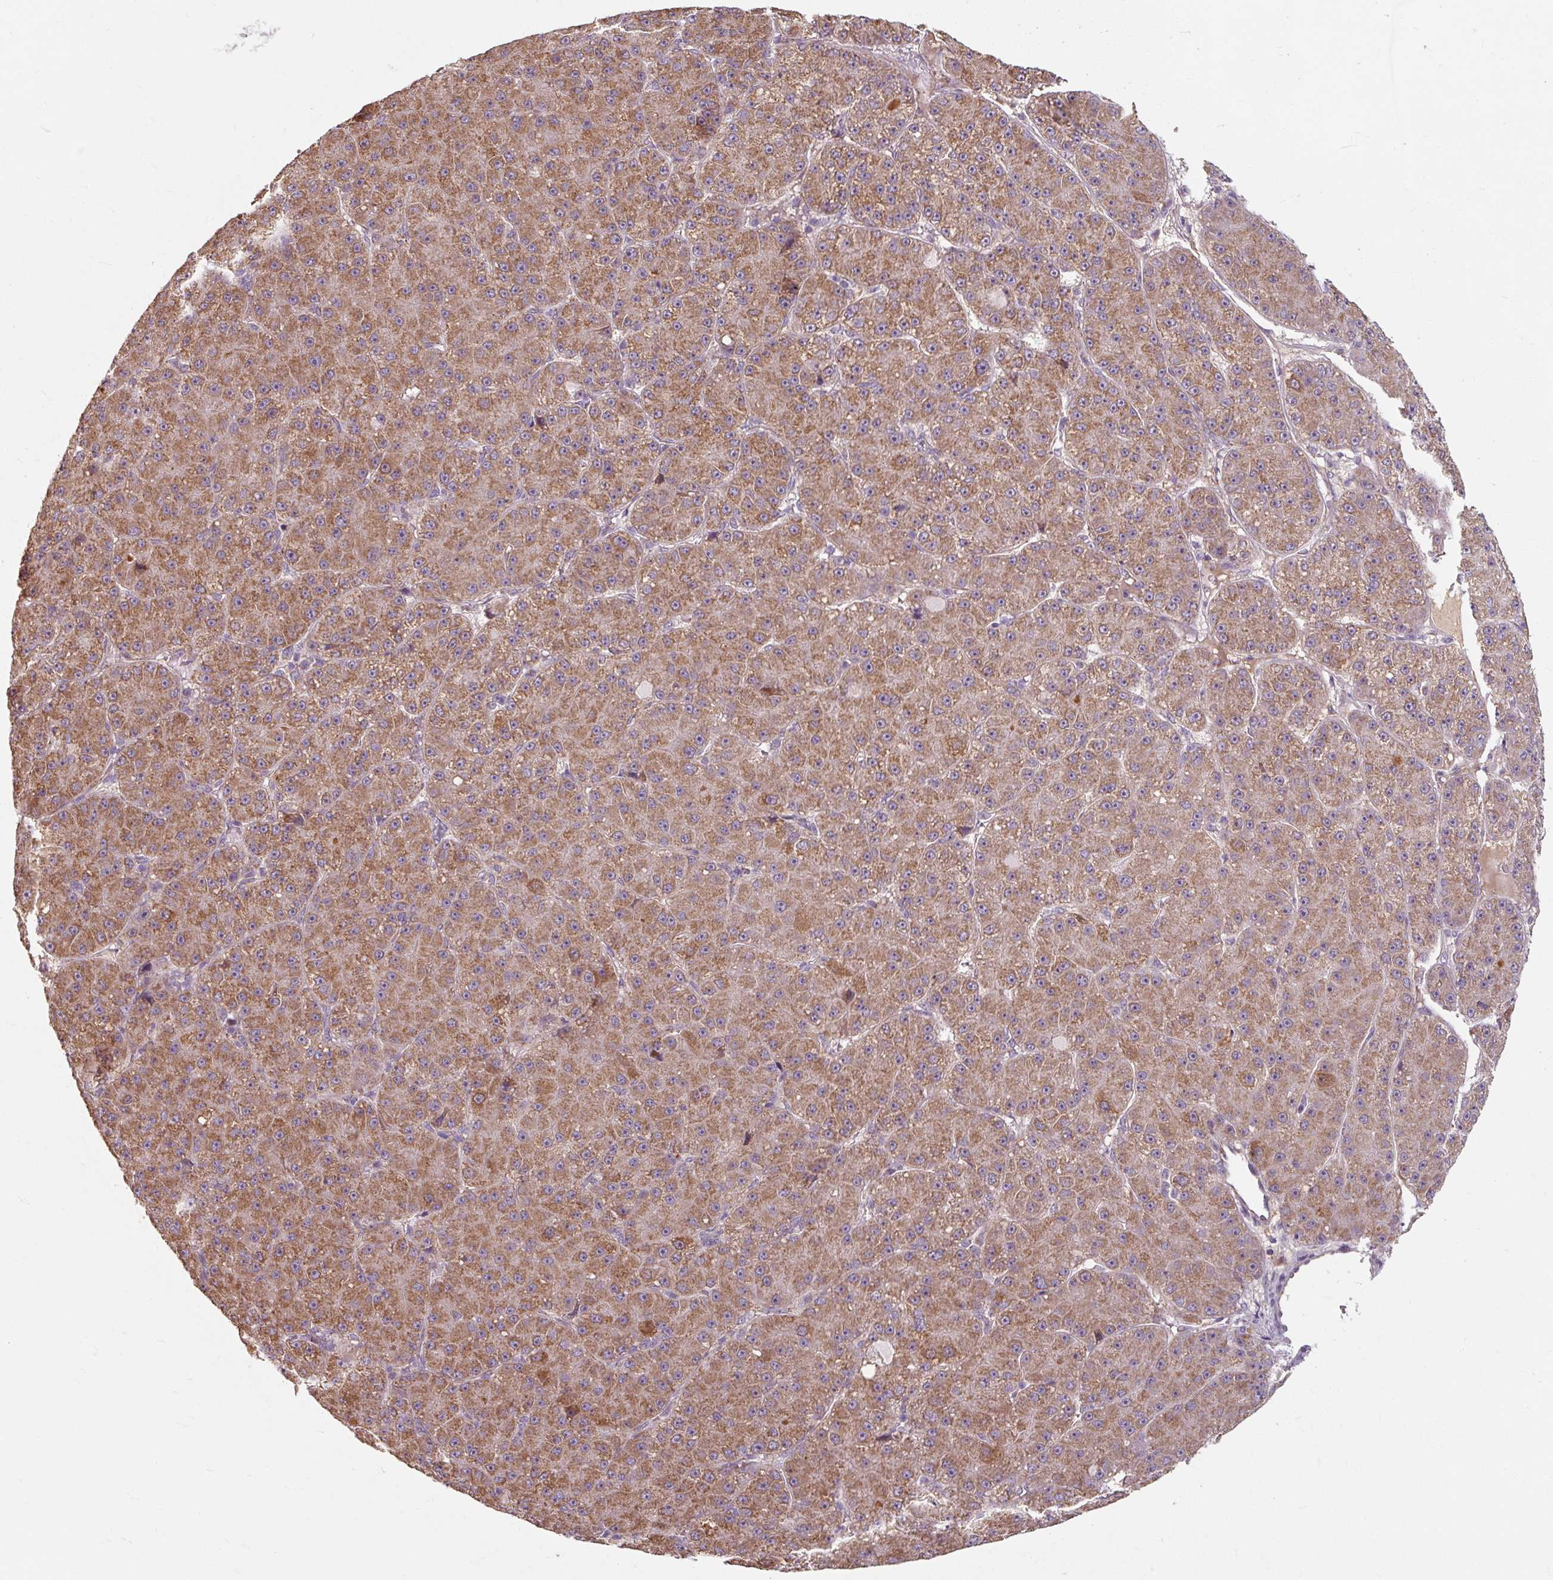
{"staining": {"intensity": "moderate", "quantity": ">75%", "location": "cytoplasmic/membranous"}, "tissue": "liver cancer", "cell_type": "Tumor cells", "image_type": "cancer", "snomed": [{"axis": "morphology", "description": "Carcinoma, Hepatocellular, NOS"}, {"axis": "topography", "description": "Liver"}], "caption": "Brown immunohistochemical staining in human liver hepatocellular carcinoma reveals moderate cytoplasmic/membranous staining in approximately >75% of tumor cells. (brown staining indicates protein expression, while blue staining denotes nuclei).", "gene": "TSEN54", "patient": {"sex": "male", "age": 67}}